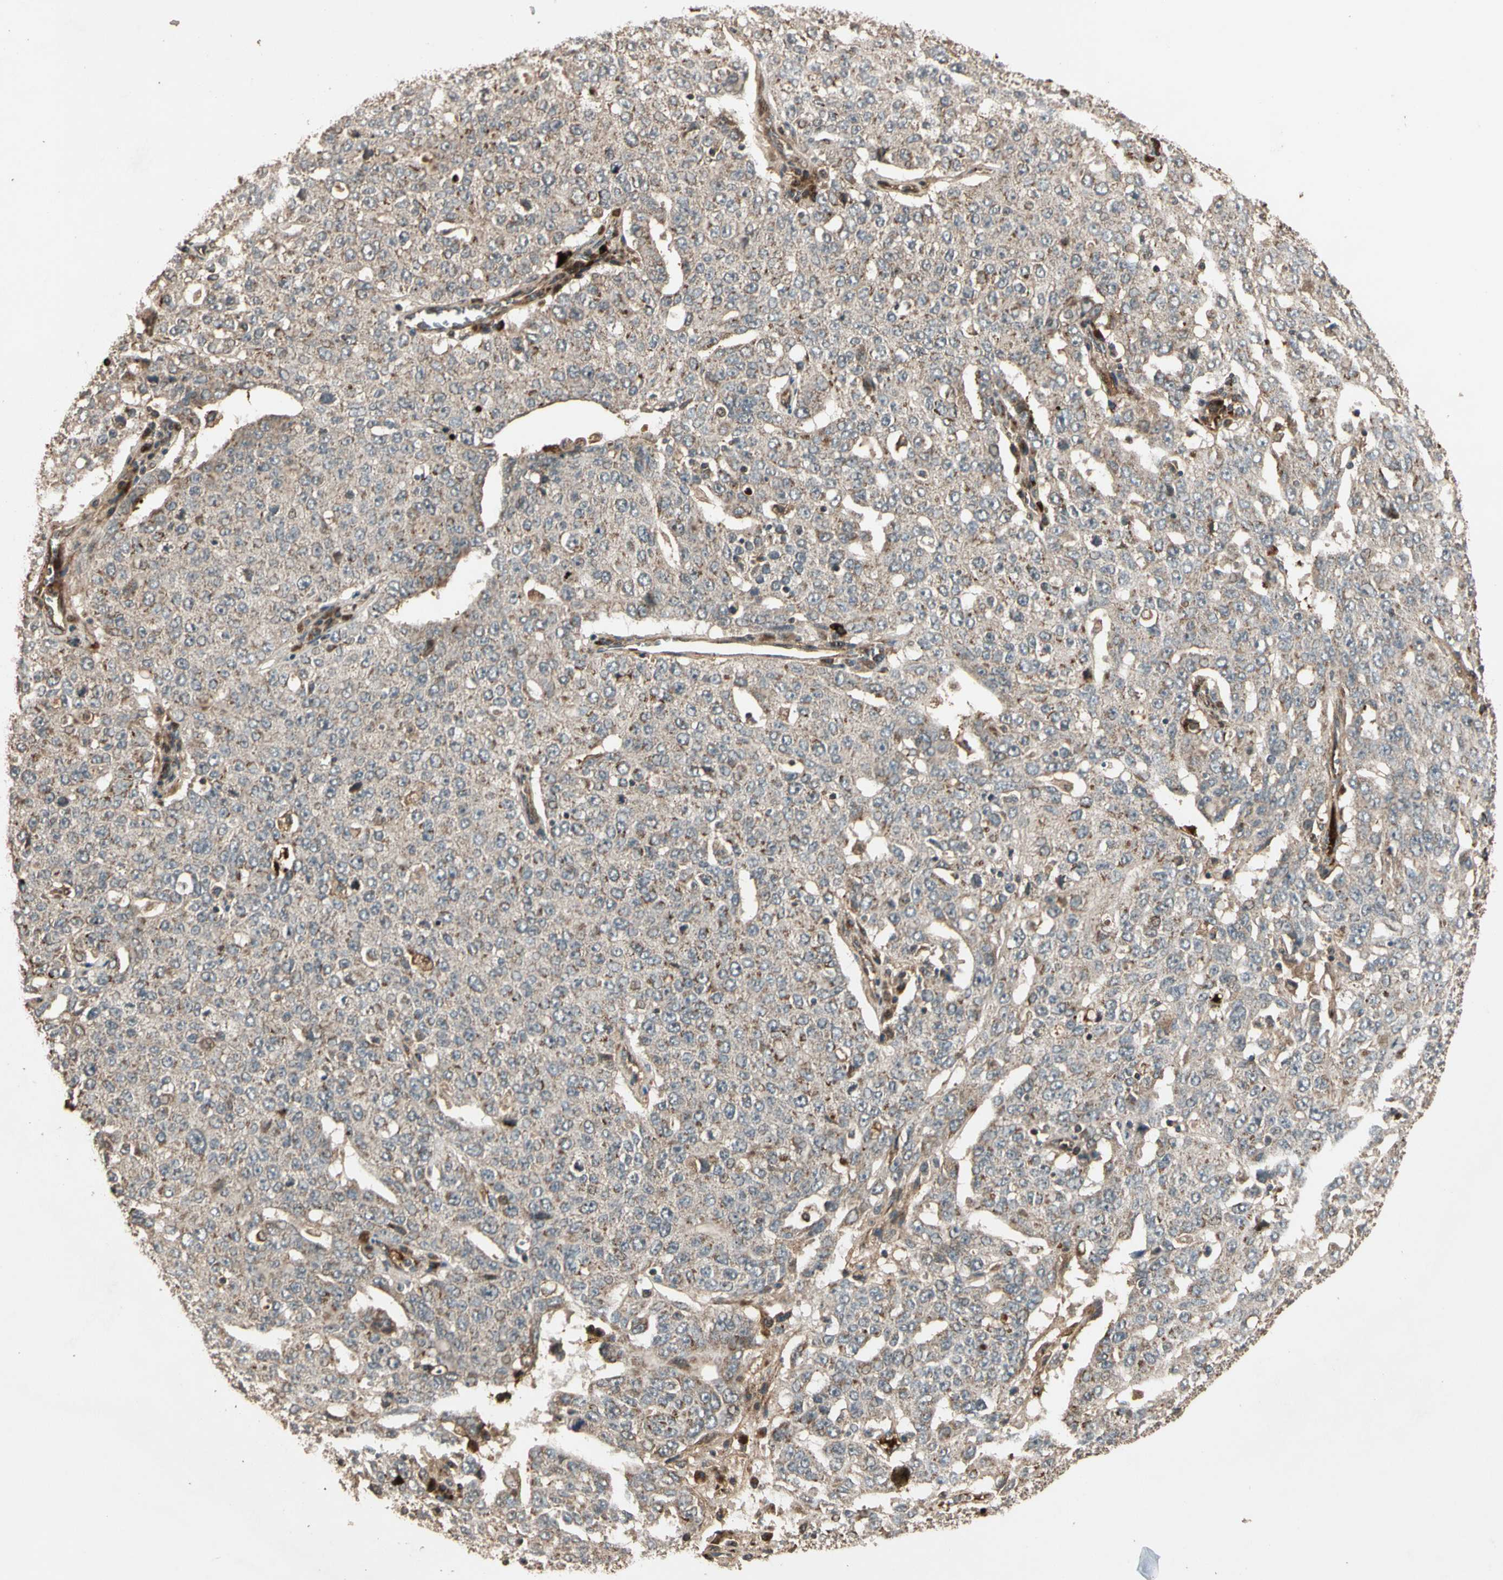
{"staining": {"intensity": "weak", "quantity": "25%-75%", "location": "cytoplasmic/membranous"}, "tissue": "ovarian cancer", "cell_type": "Tumor cells", "image_type": "cancer", "snomed": [{"axis": "morphology", "description": "Carcinoma, endometroid"}, {"axis": "topography", "description": "Ovary"}], "caption": "Protein analysis of endometroid carcinoma (ovarian) tissue shows weak cytoplasmic/membranous staining in approximately 25%-75% of tumor cells.", "gene": "GCK", "patient": {"sex": "female", "age": 62}}